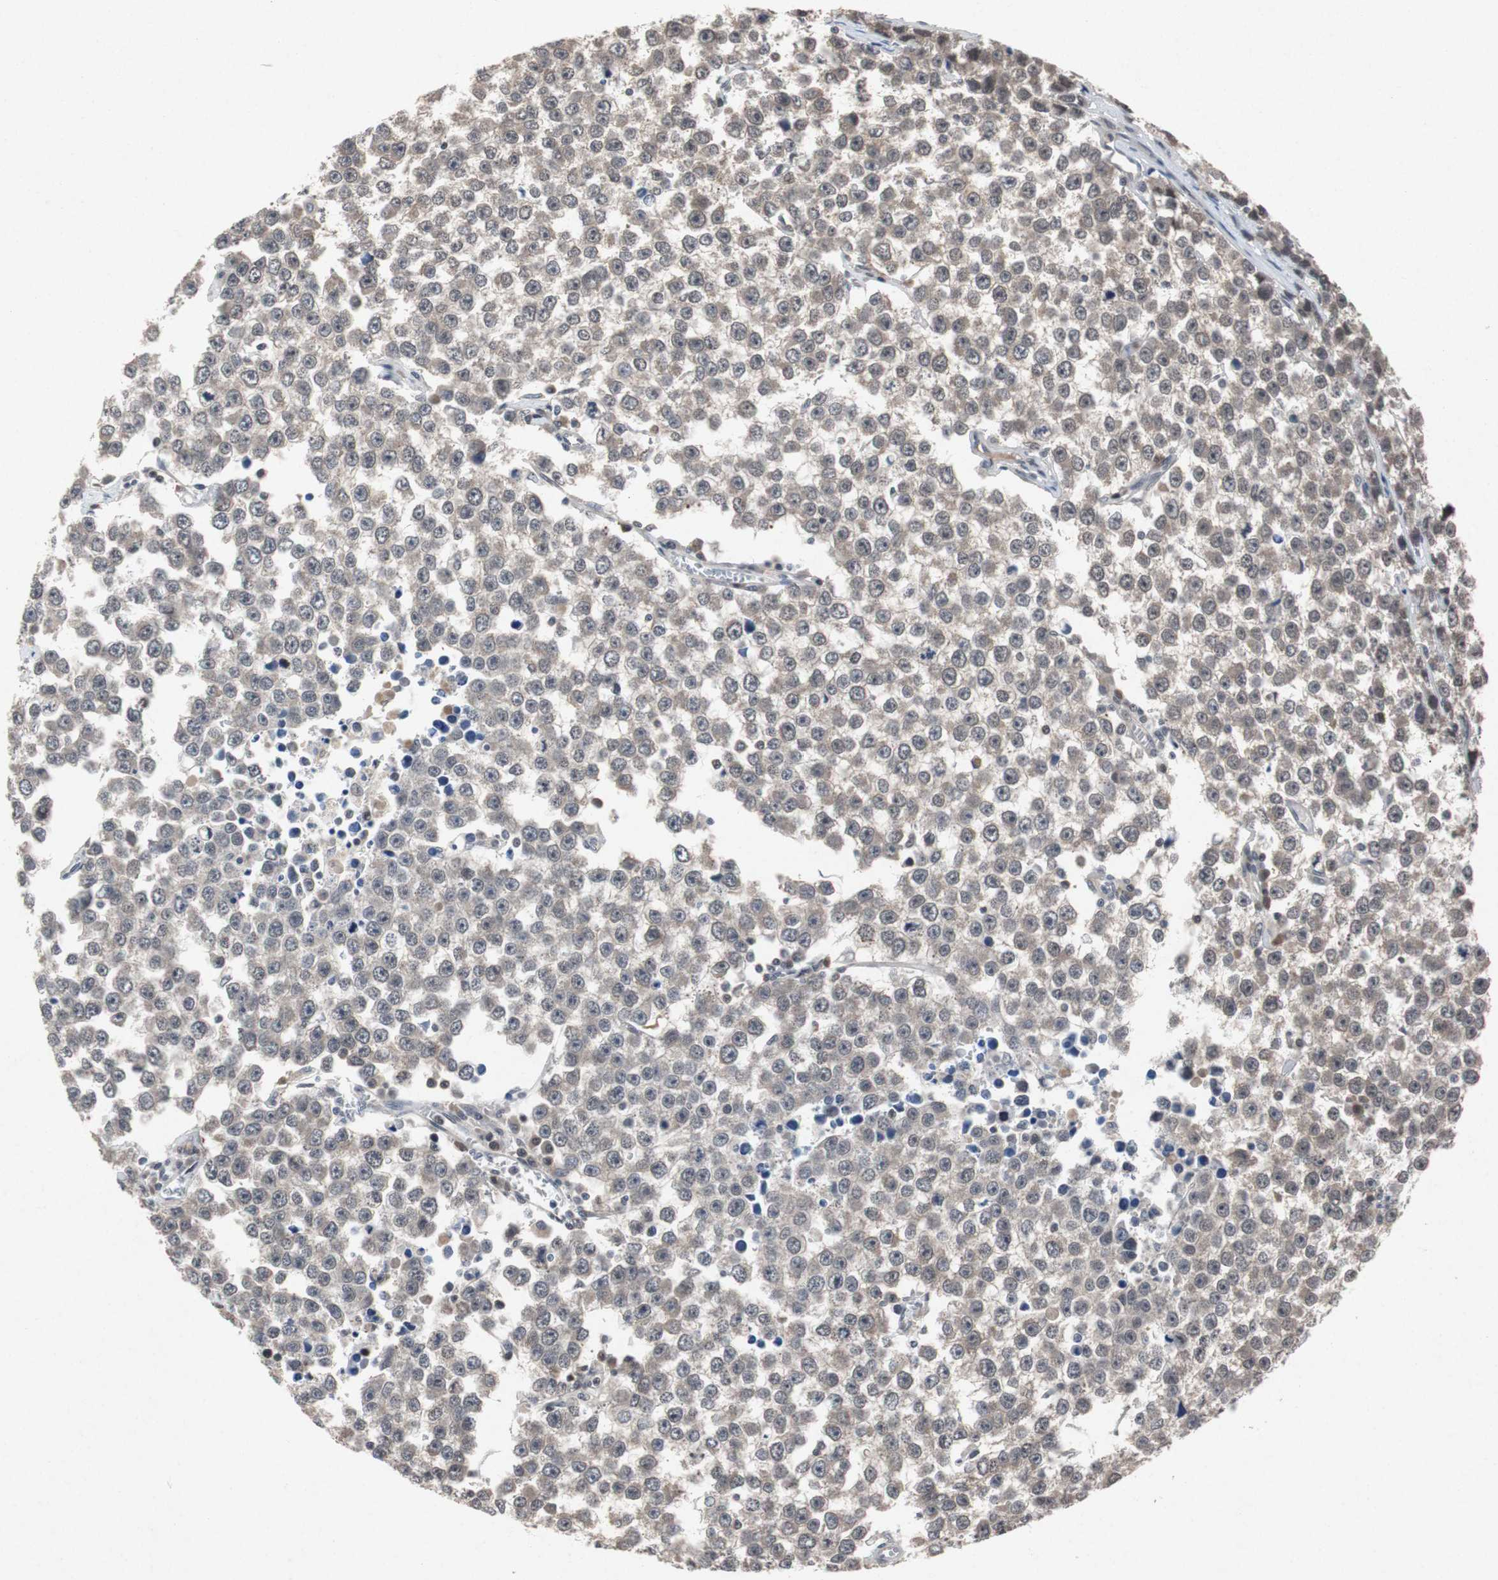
{"staining": {"intensity": "negative", "quantity": "none", "location": "none"}, "tissue": "testis cancer", "cell_type": "Tumor cells", "image_type": "cancer", "snomed": [{"axis": "morphology", "description": "Seminoma, NOS"}, {"axis": "morphology", "description": "Carcinoma, Embryonal, NOS"}, {"axis": "topography", "description": "Testis"}], "caption": "Human embryonal carcinoma (testis) stained for a protein using IHC shows no staining in tumor cells.", "gene": "TP63", "patient": {"sex": "male", "age": 52}}